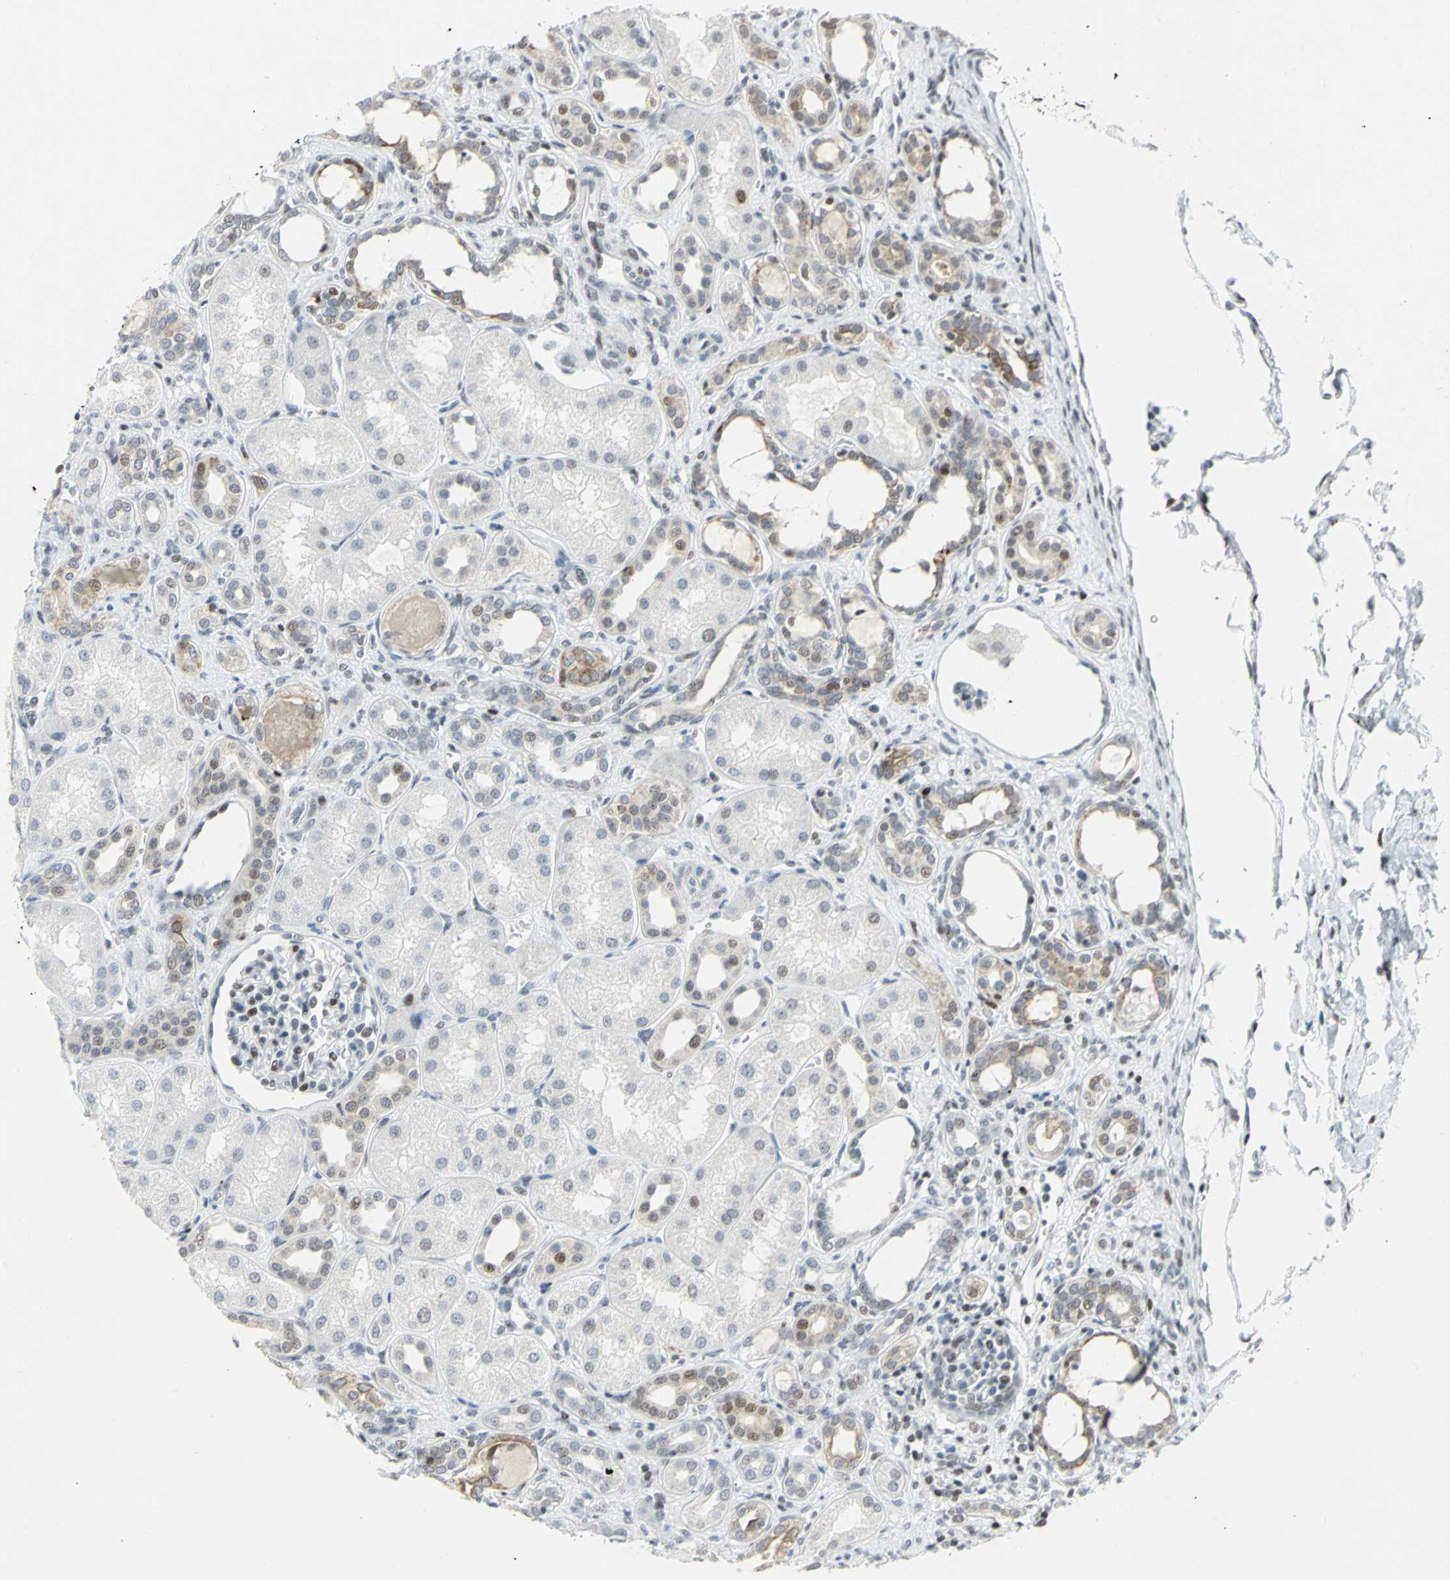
{"staining": {"intensity": "weak", "quantity": "<25%", "location": "nuclear"}, "tissue": "kidney", "cell_type": "Cells in glomeruli", "image_type": "normal", "snomed": [{"axis": "morphology", "description": "Normal tissue, NOS"}, {"axis": "topography", "description": "Kidney"}], "caption": "Micrograph shows no significant protein expression in cells in glomeruli of unremarkable kidney.", "gene": "RPA1", "patient": {"sex": "male", "age": 7}}